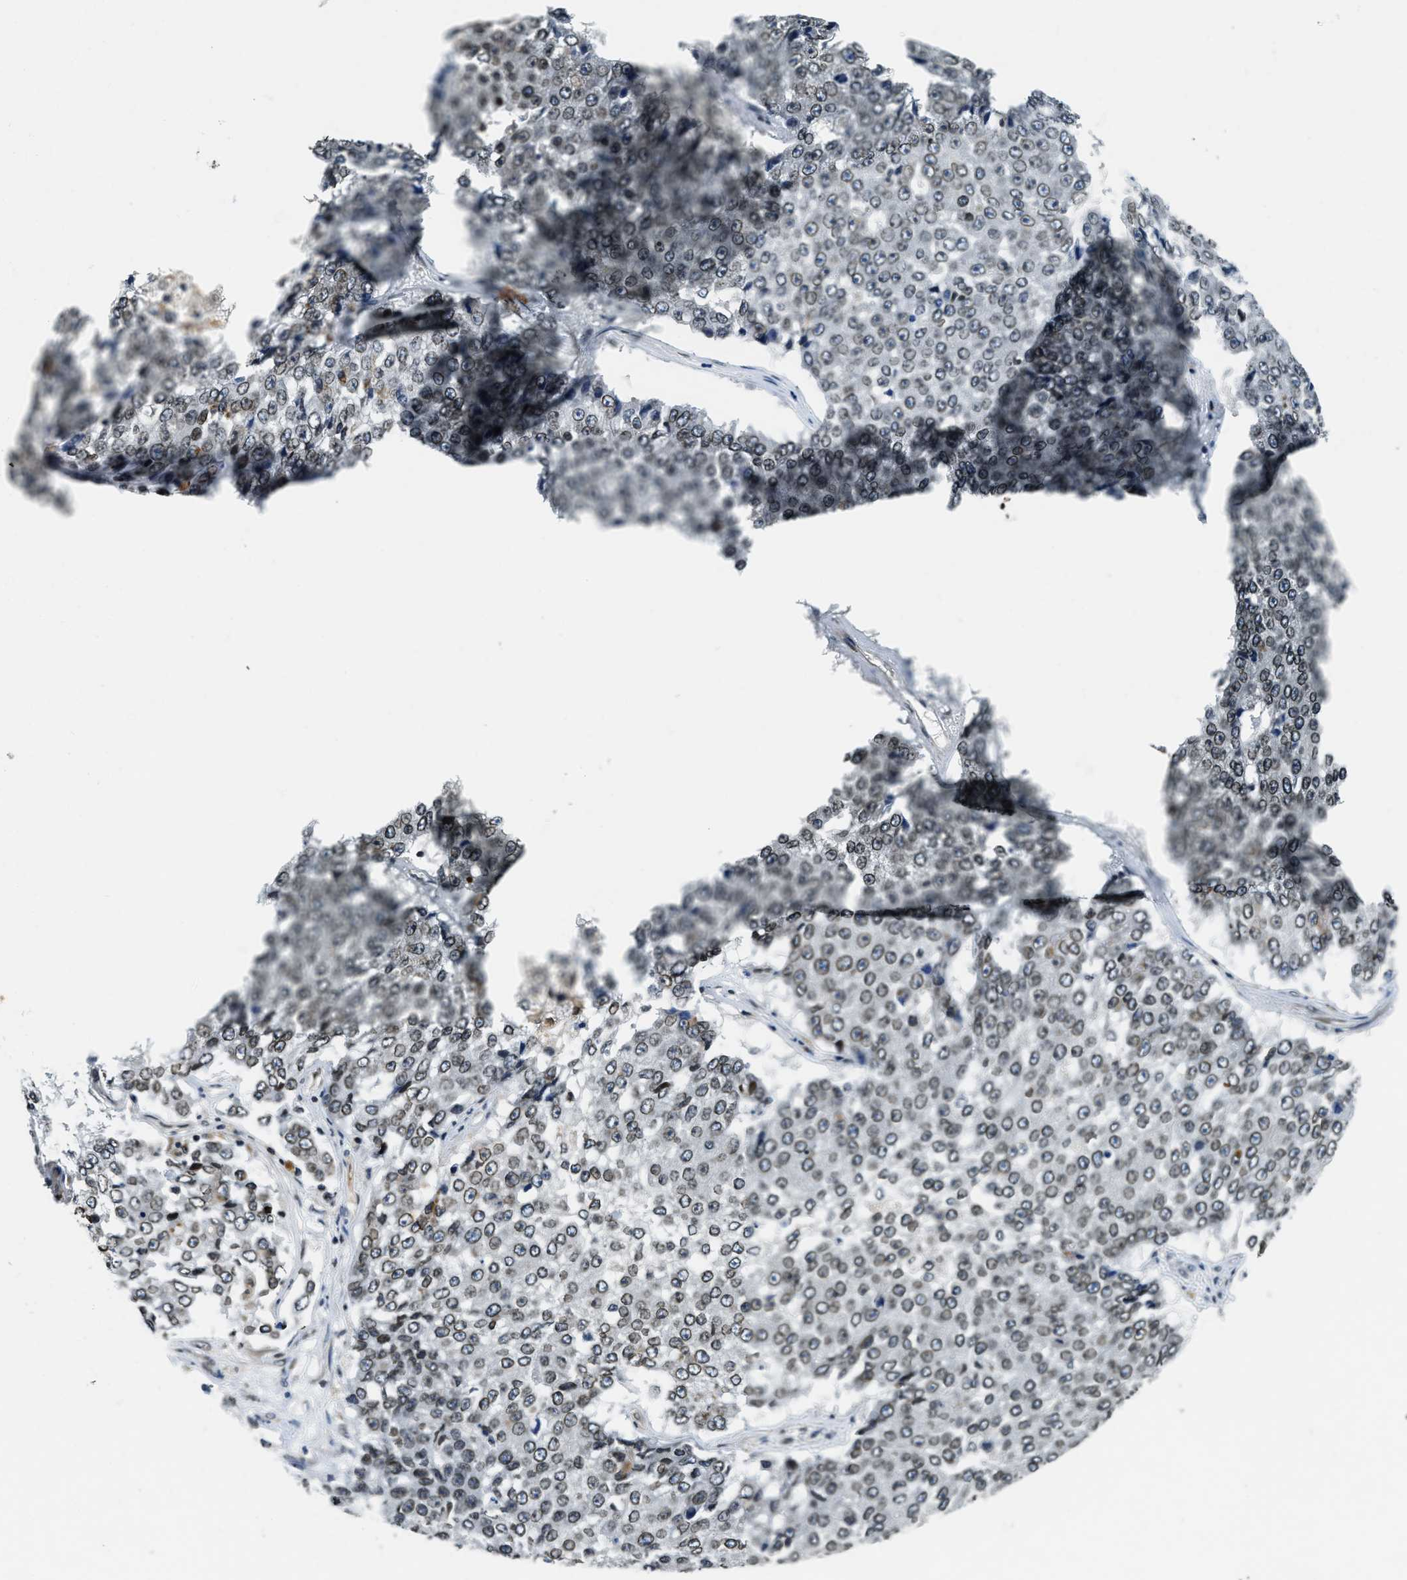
{"staining": {"intensity": "weak", "quantity": ">75%", "location": "nuclear"}, "tissue": "pancreatic cancer", "cell_type": "Tumor cells", "image_type": "cancer", "snomed": [{"axis": "morphology", "description": "Adenocarcinoma, NOS"}, {"axis": "topography", "description": "Pancreas"}], "caption": "Pancreatic cancer (adenocarcinoma) was stained to show a protein in brown. There is low levels of weak nuclear positivity in about >75% of tumor cells. (Stains: DAB in brown, nuclei in blue, Microscopy: brightfield microscopy at high magnification).", "gene": "ZC3HC1", "patient": {"sex": "male", "age": 50}}